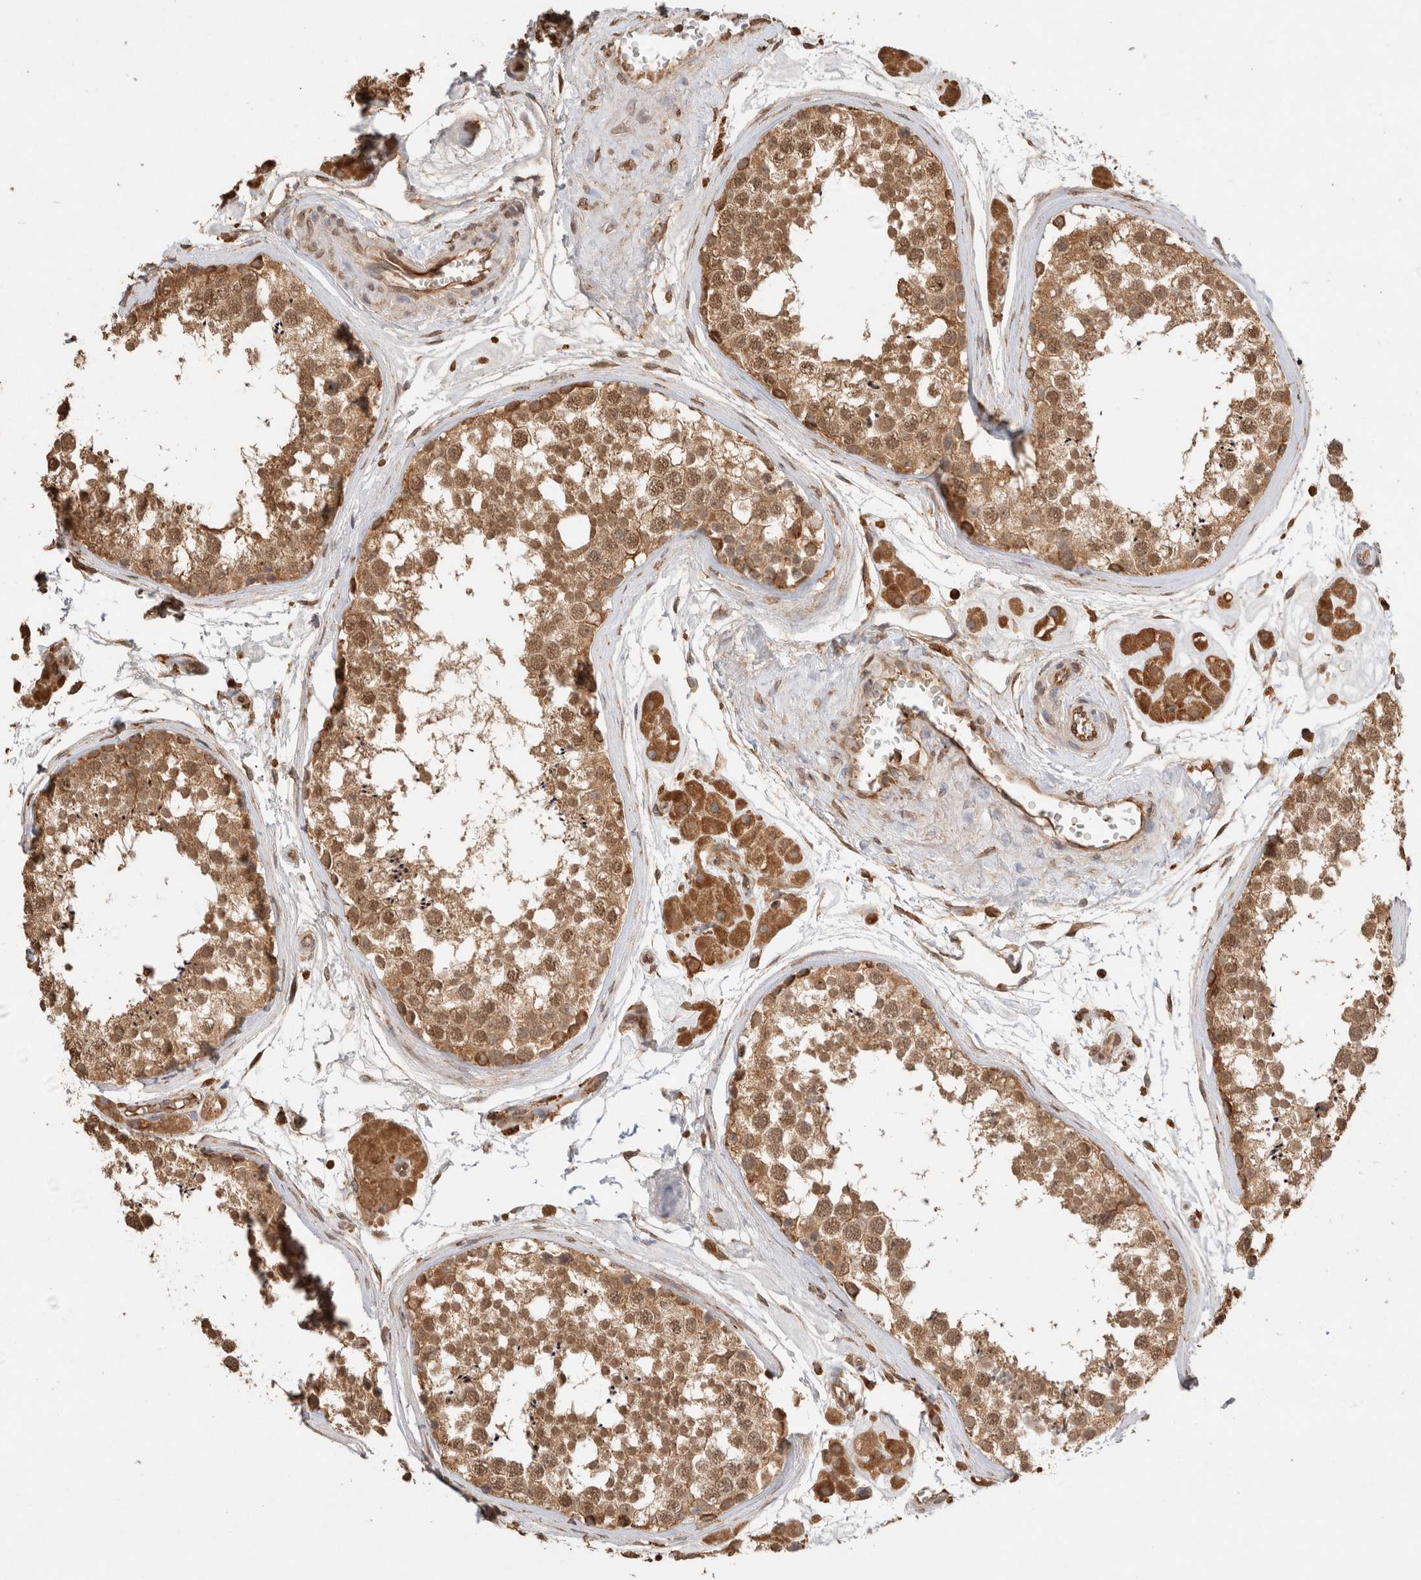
{"staining": {"intensity": "moderate", "quantity": ">75%", "location": "cytoplasmic/membranous,nuclear"}, "tissue": "testis", "cell_type": "Cells in seminiferous ducts", "image_type": "normal", "snomed": [{"axis": "morphology", "description": "Normal tissue, NOS"}, {"axis": "topography", "description": "Testis"}], "caption": "The photomicrograph exhibits staining of benign testis, revealing moderate cytoplasmic/membranous,nuclear protein staining (brown color) within cells in seminiferous ducts.", "gene": "ERAP1", "patient": {"sex": "male", "age": 56}}